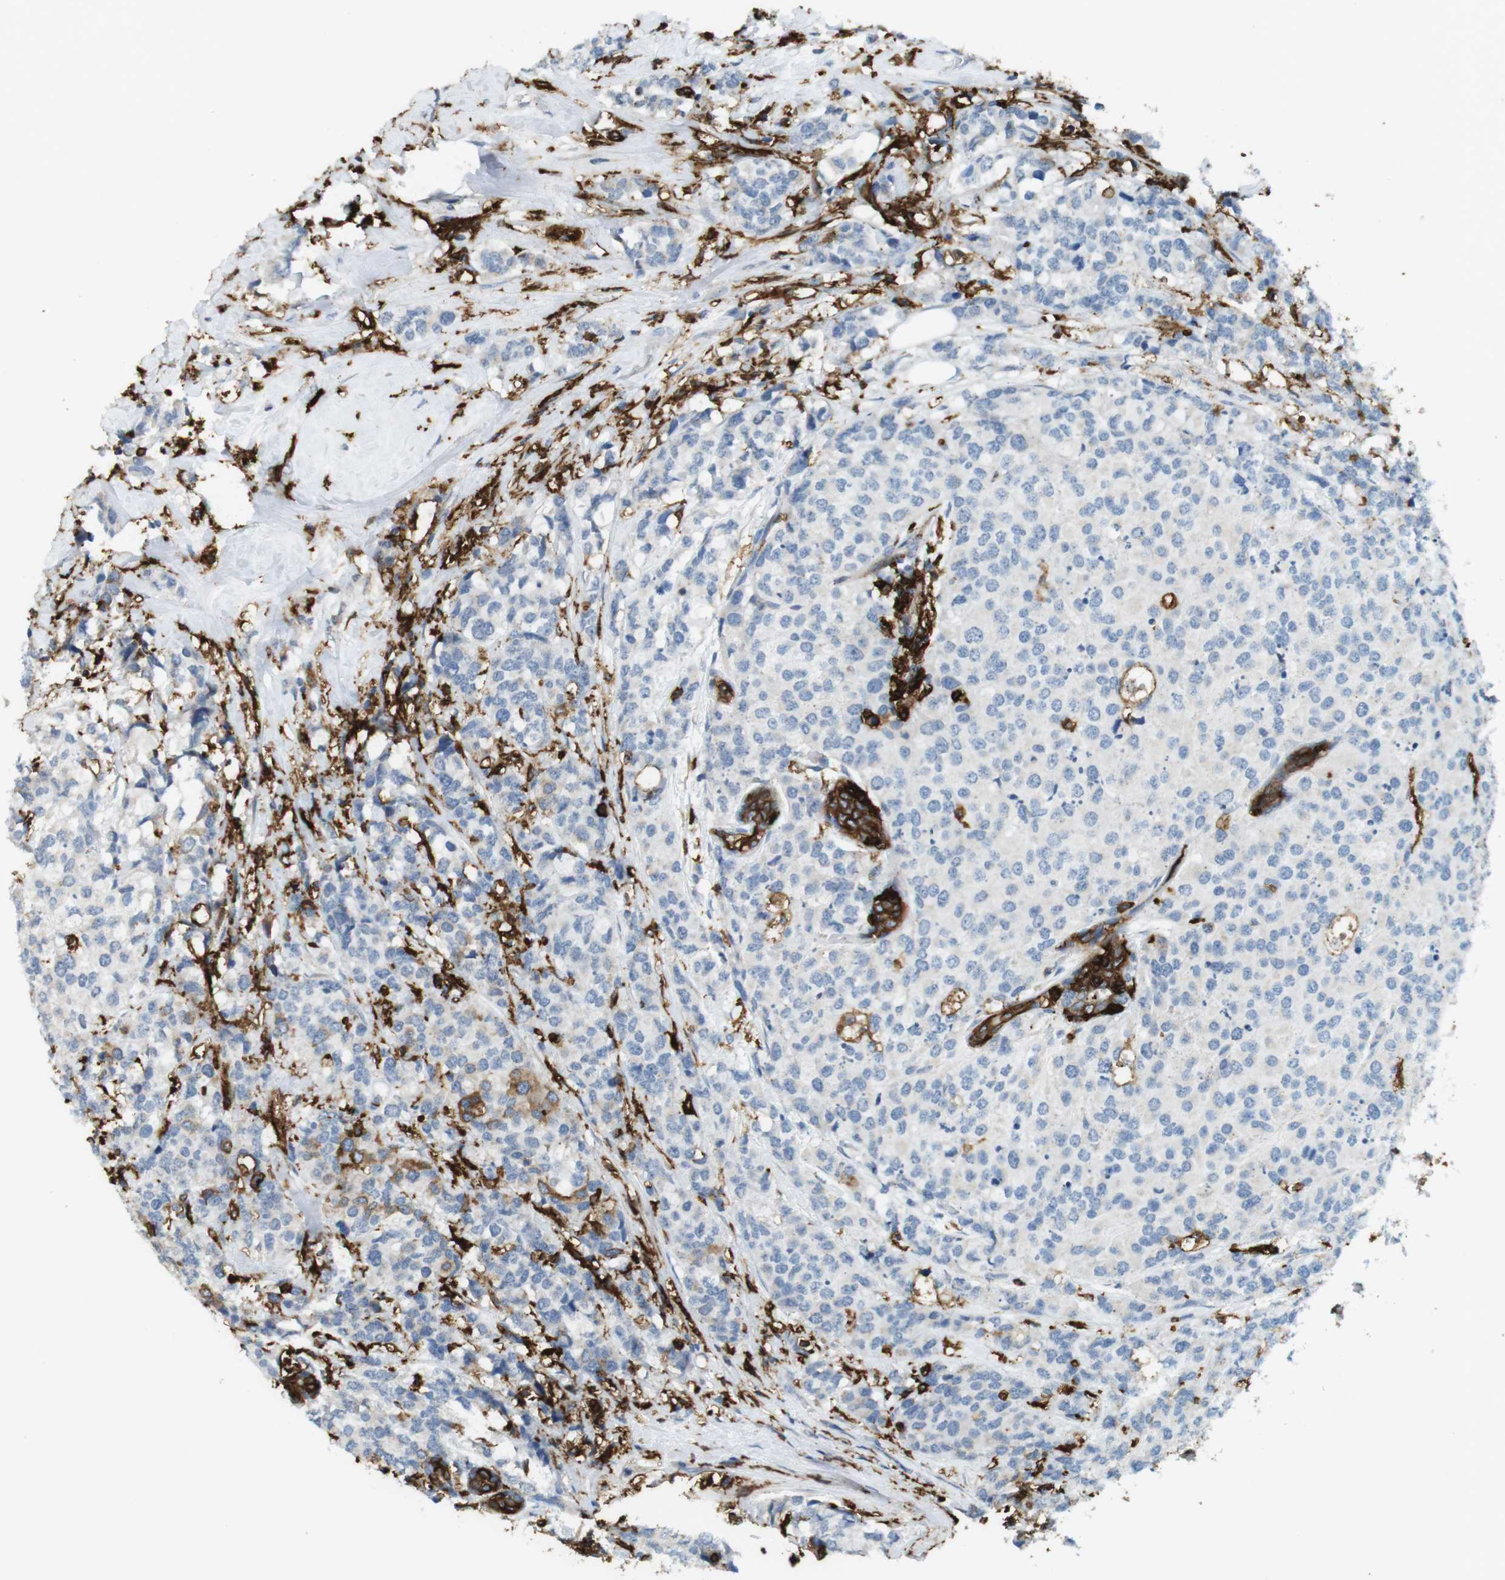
{"staining": {"intensity": "moderate", "quantity": "<25%", "location": "cytoplasmic/membranous"}, "tissue": "breast cancer", "cell_type": "Tumor cells", "image_type": "cancer", "snomed": [{"axis": "morphology", "description": "Lobular carcinoma"}, {"axis": "topography", "description": "Breast"}], "caption": "Protein positivity by immunohistochemistry demonstrates moderate cytoplasmic/membranous expression in about <25% of tumor cells in breast cancer.", "gene": "HLA-DRA", "patient": {"sex": "female", "age": 59}}